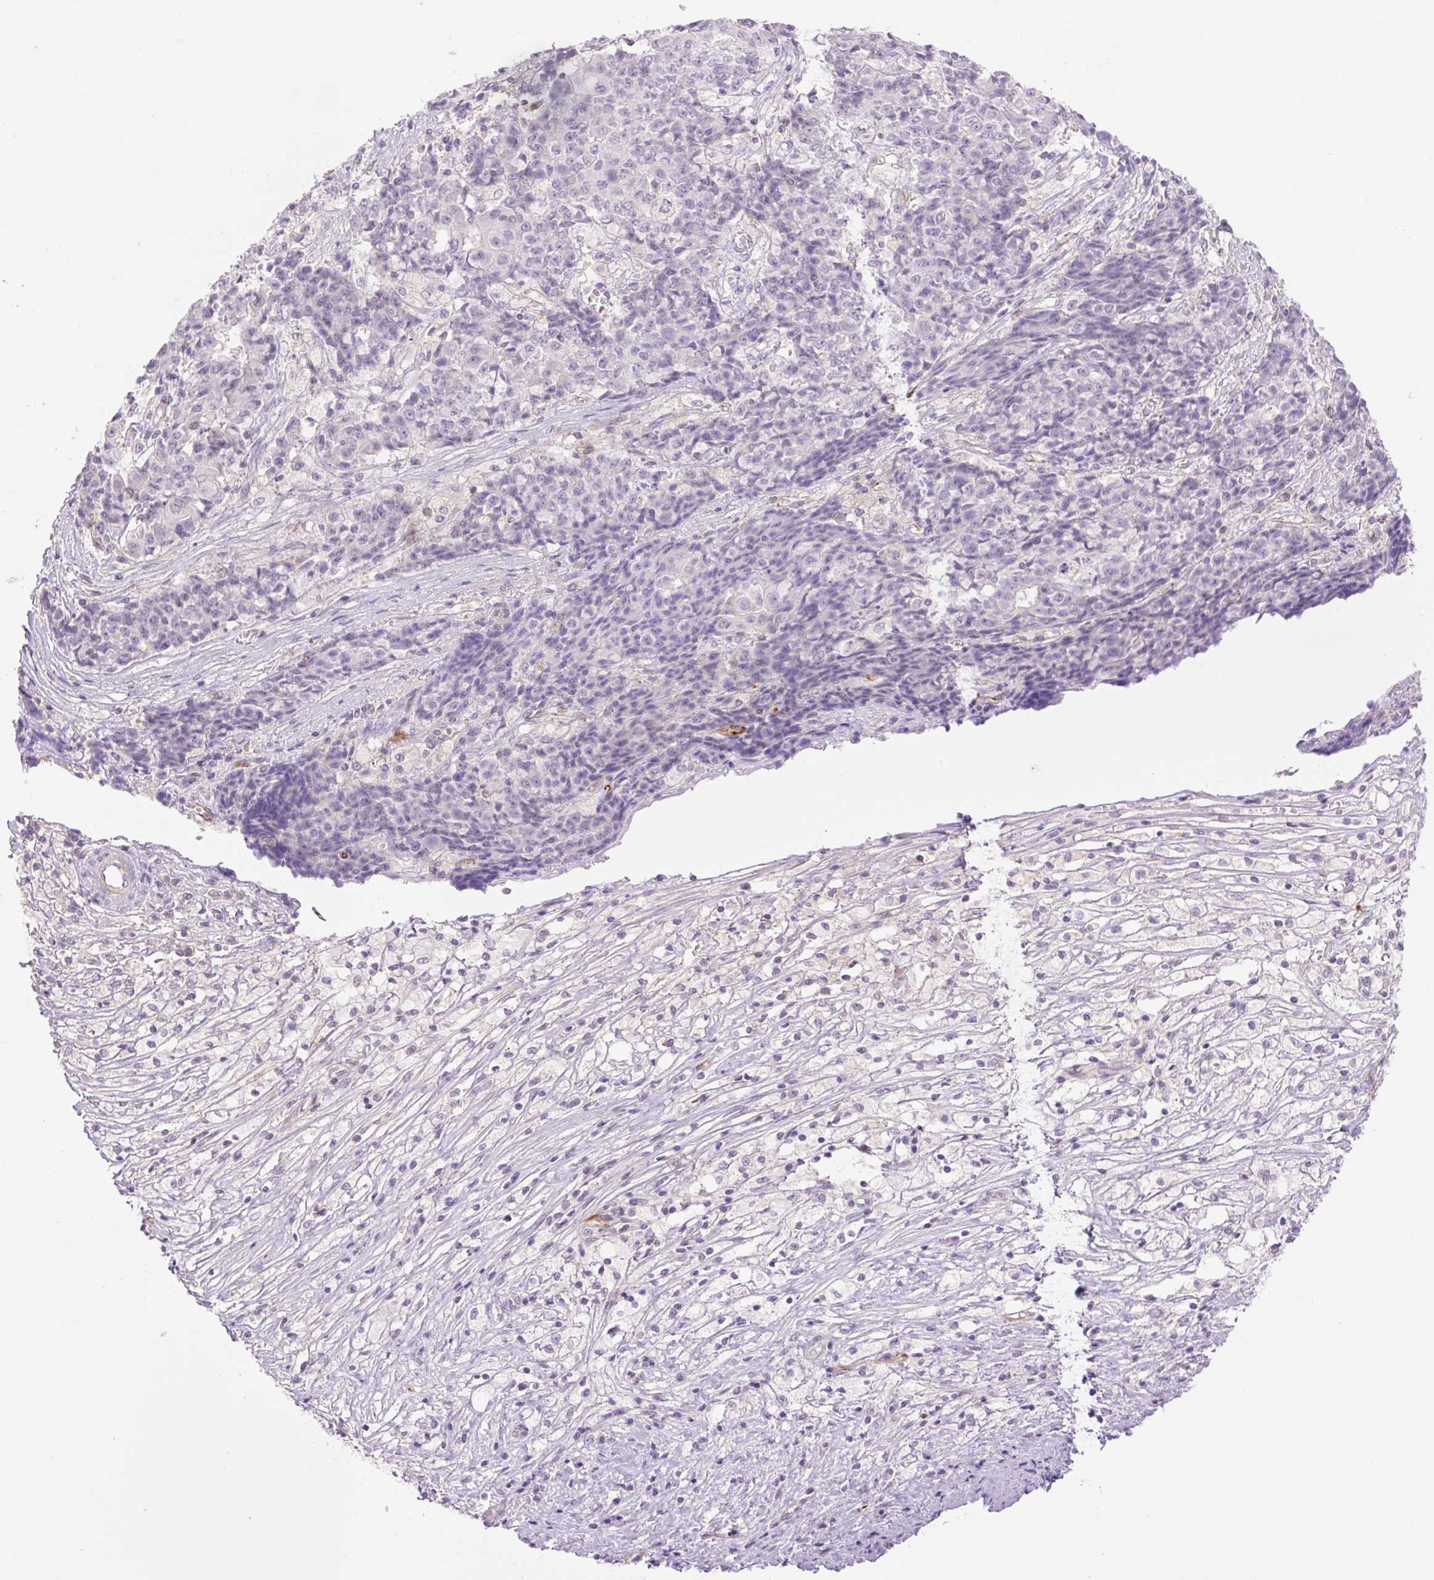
{"staining": {"intensity": "negative", "quantity": "none", "location": "none"}, "tissue": "ovarian cancer", "cell_type": "Tumor cells", "image_type": "cancer", "snomed": [{"axis": "morphology", "description": "Carcinoma, endometroid"}, {"axis": "topography", "description": "Ovary"}], "caption": "There is no significant staining in tumor cells of ovarian cancer. Nuclei are stained in blue.", "gene": "ZFYVE21", "patient": {"sex": "female", "age": 42}}